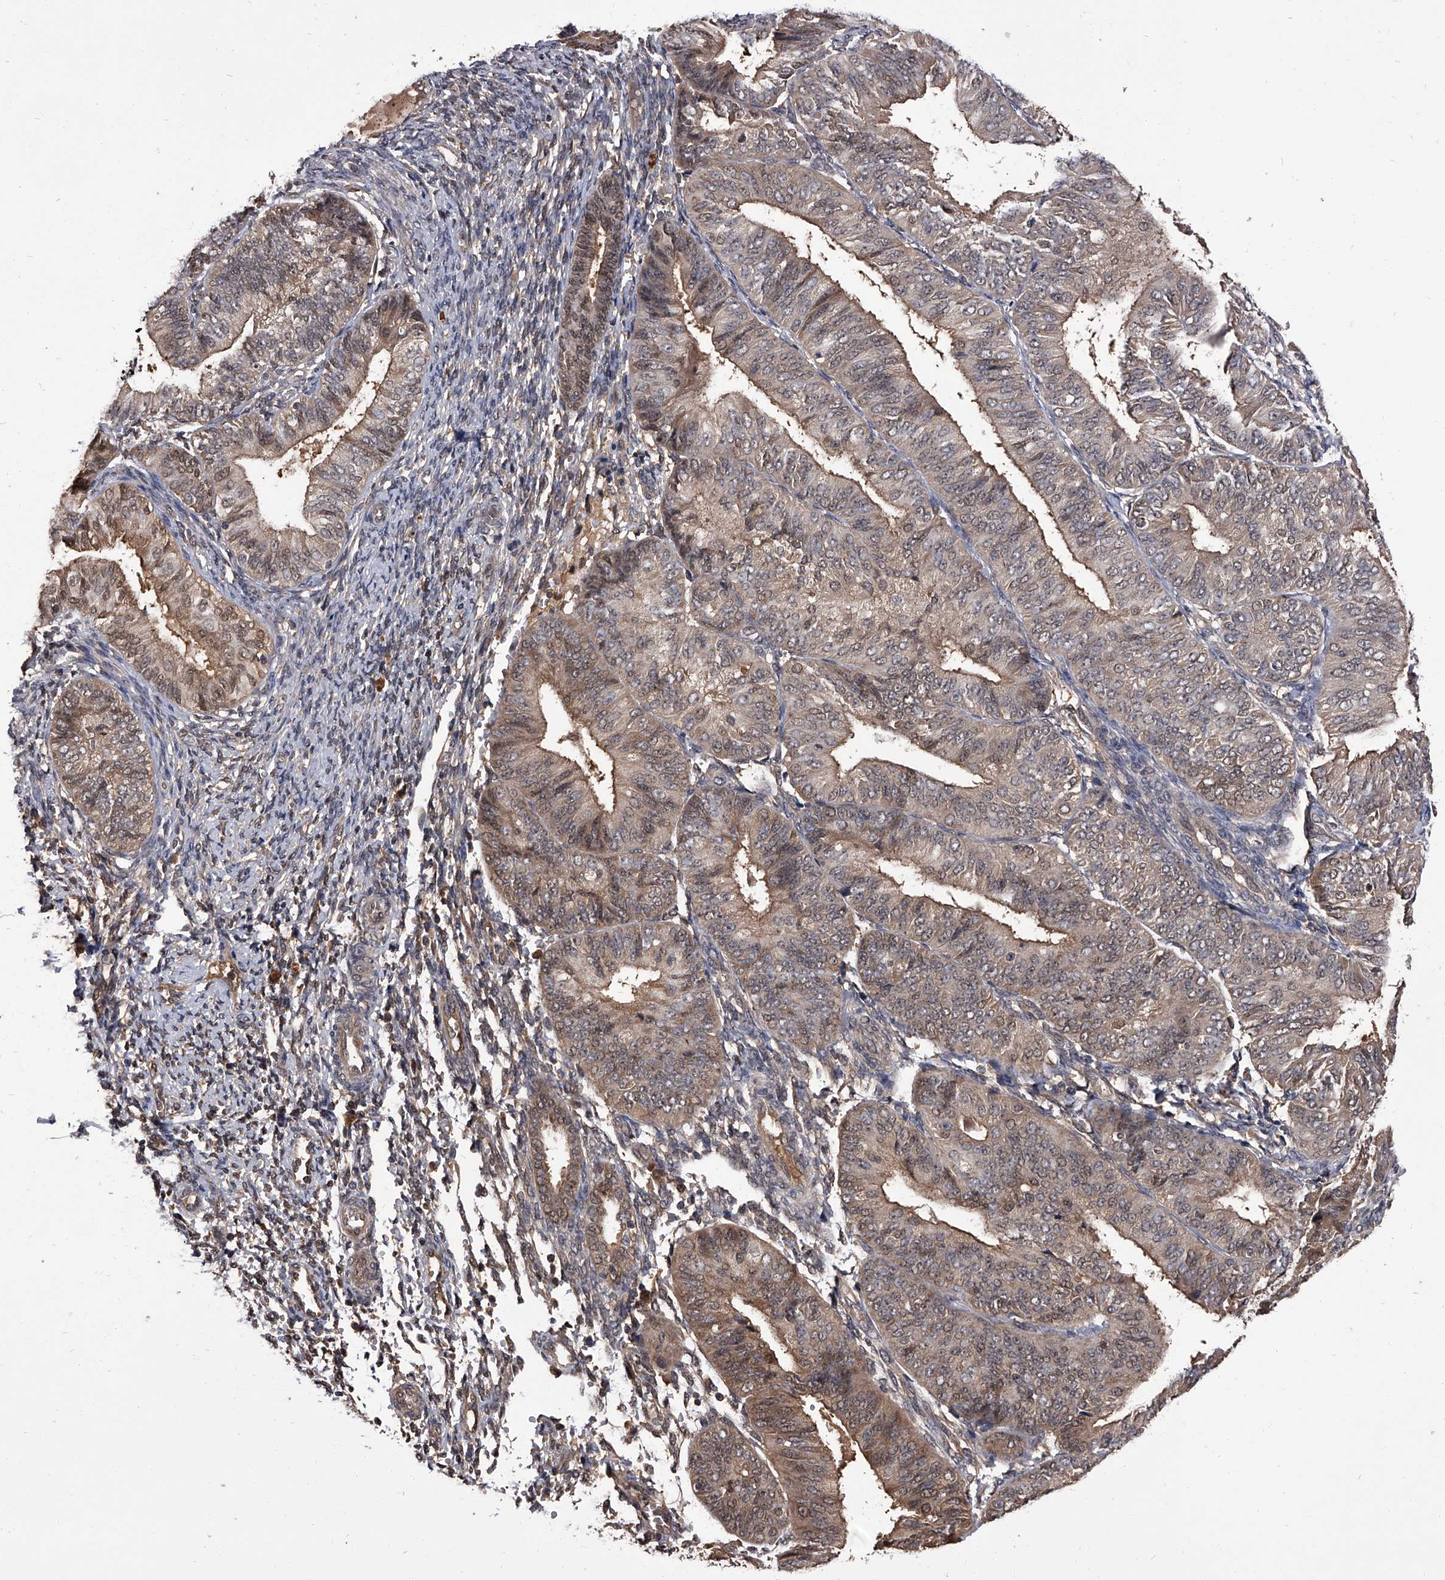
{"staining": {"intensity": "weak", "quantity": ">75%", "location": "cytoplasmic/membranous"}, "tissue": "endometrial cancer", "cell_type": "Tumor cells", "image_type": "cancer", "snomed": [{"axis": "morphology", "description": "Adenocarcinoma, NOS"}, {"axis": "topography", "description": "Endometrium"}], "caption": "Protein expression analysis of endometrial adenocarcinoma shows weak cytoplasmic/membranous positivity in approximately >75% of tumor cells.", "gene": "SLC18B1", "patient": {"sex": "female", "age": 58}}